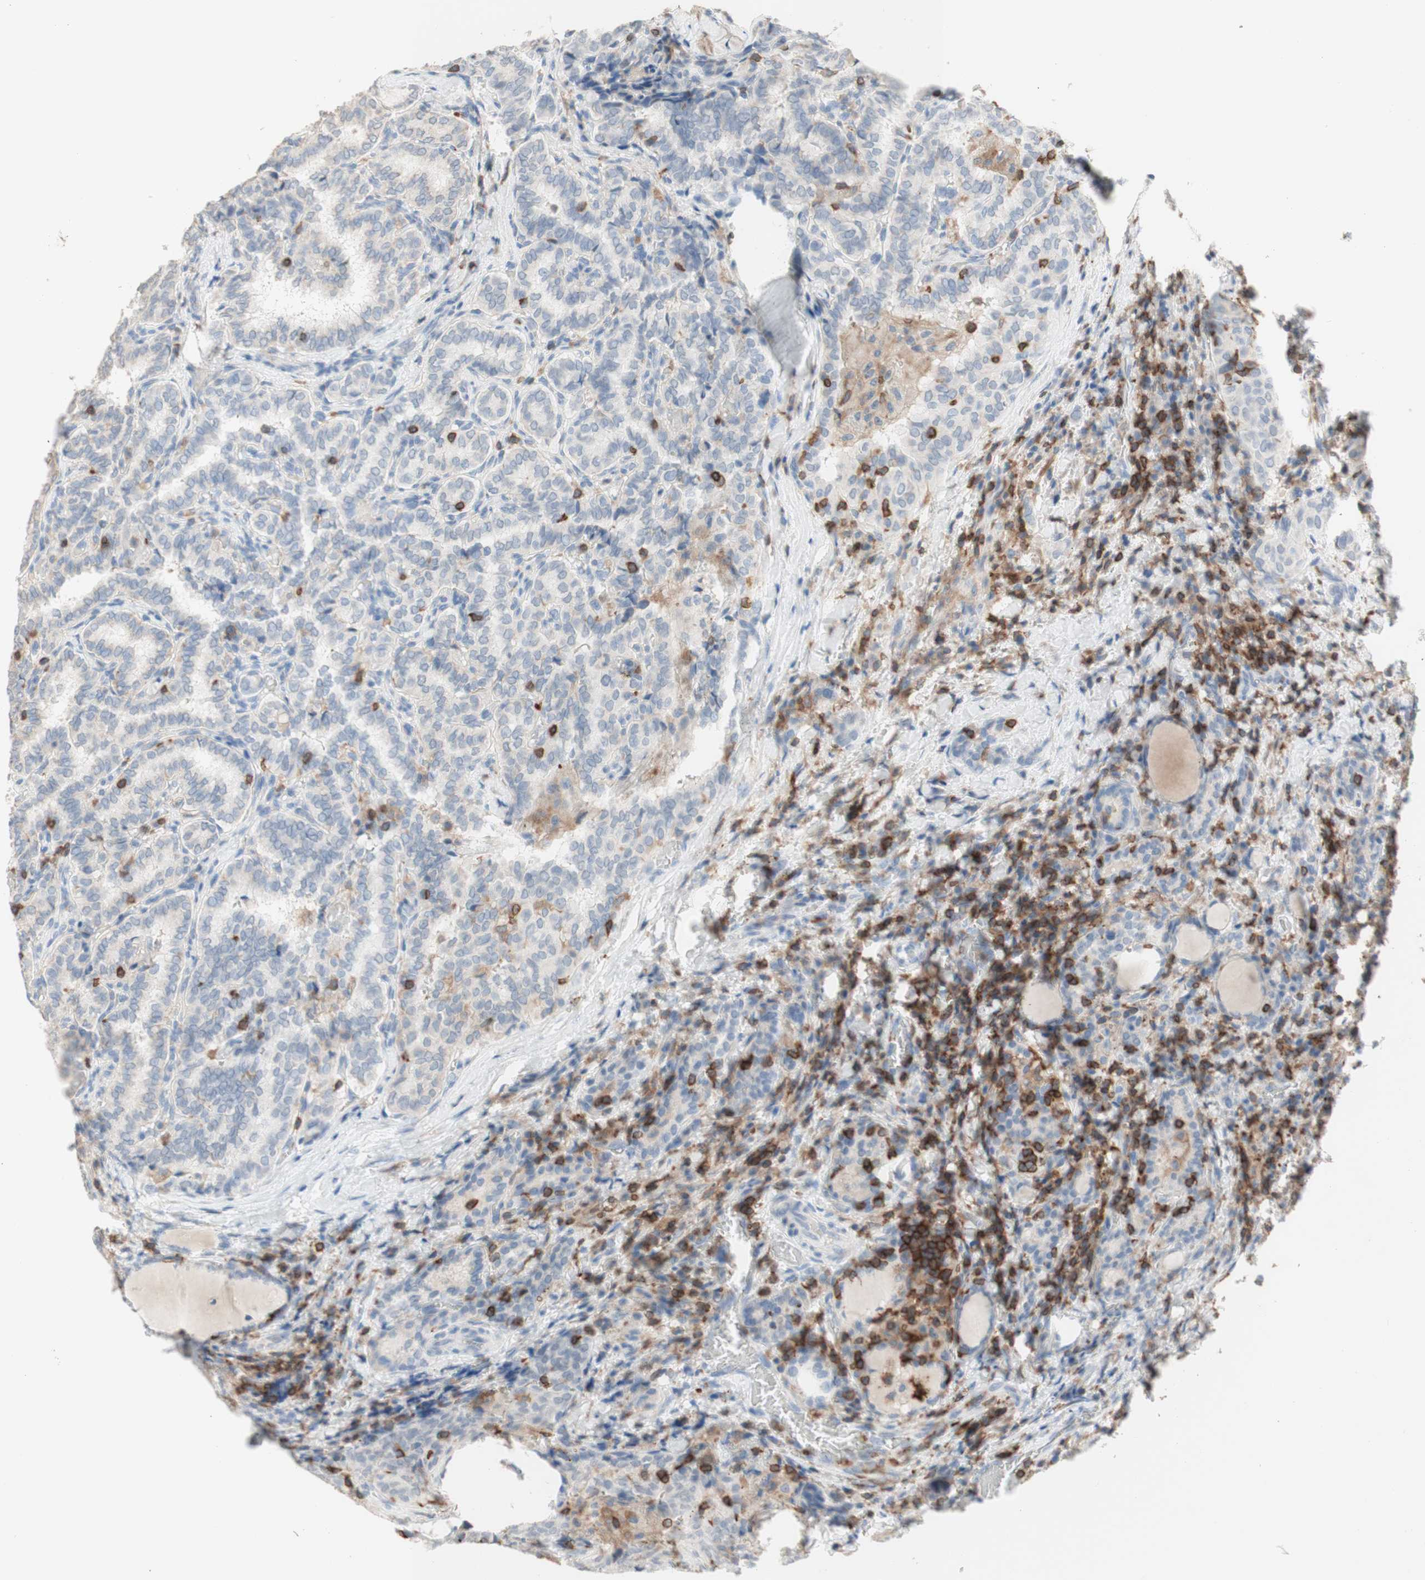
{"staining": {"intensity": "negative", "quantity": "none", "location": "none"}, "tissue": "thyroid cancer", "cell_type": "Tumor cells", "image_type": "cancer", "snomed": [{"axis": "morphology", "description": "Normal tissue, NOS"}, {"axis": "morphology", "description": "Papillary adenocarcinoma, NOS"}, {"axis": "topography", "description": "Thyroid gland"}], "caption": "Human thyroid papillary adenocarcinoma stained for a protein using IHC reveals no positivity in tumor cells.", "gene": "SPINK6", "patient": {"sex": "female", "age": 30}}